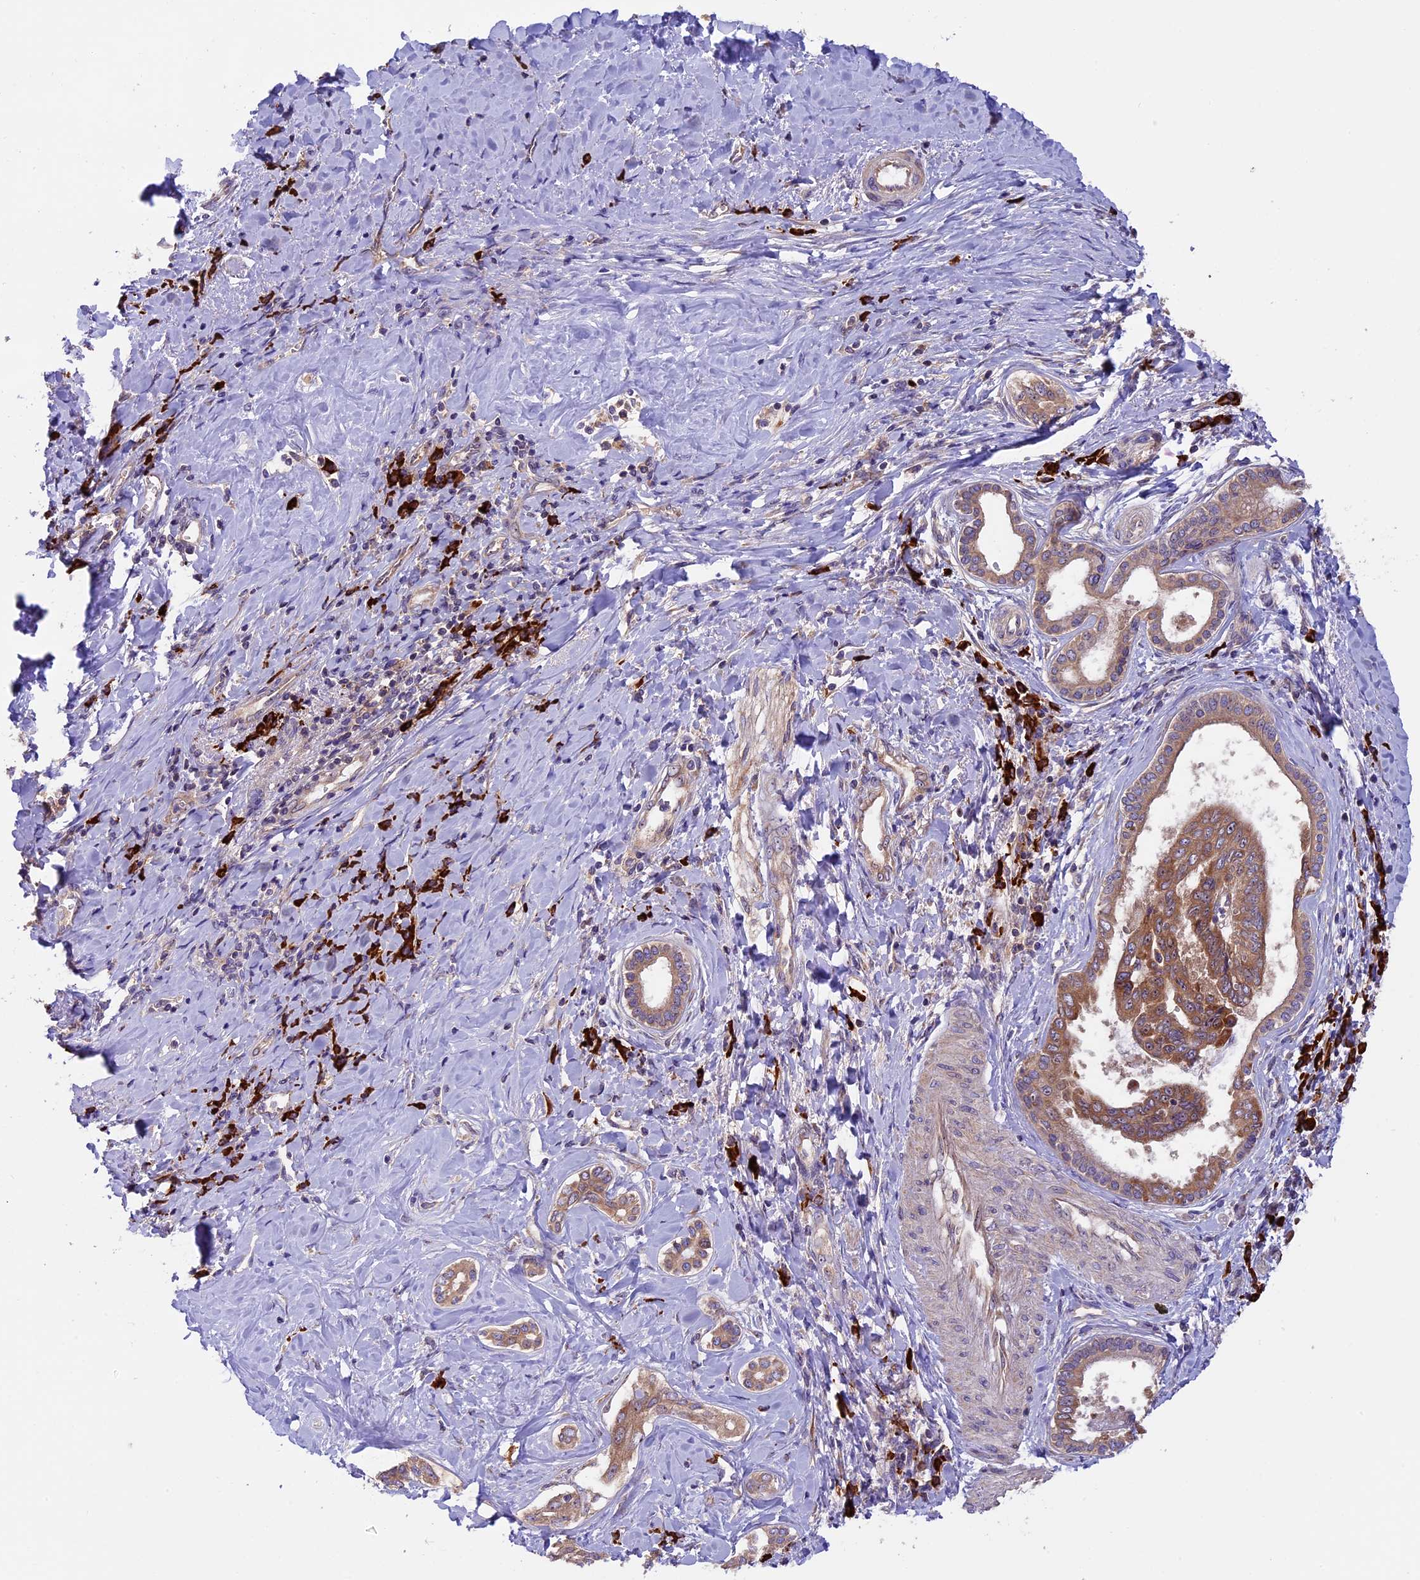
{"staining": {"intensity": "moderate", "quantity": ">75%", "location": "cytoplasmic/membranous"}, "tissue": "liver cancer", "cell_type": "Tumor cells", "image_type": "cancer", "snomed": [{"axis": "morphology", "description": "Cholangiocarcinoma"}, {"axis": "topography", "description": "Liver"}], "caption": "The micrograph reveals staining of cholangiocarcinoma (liver), revealing moderate cytoplasmic/membranous protein expression (brown color) within tumor cells. The staining was performed using DAB (3,3'-diaminobenzidine) to visualize the protein expression in brown, while the nuclei were stained in blue with hematoxylin (Magnification: 20x).", "gene": "FRY", "patient": {"sex": "female", "age": 77}}